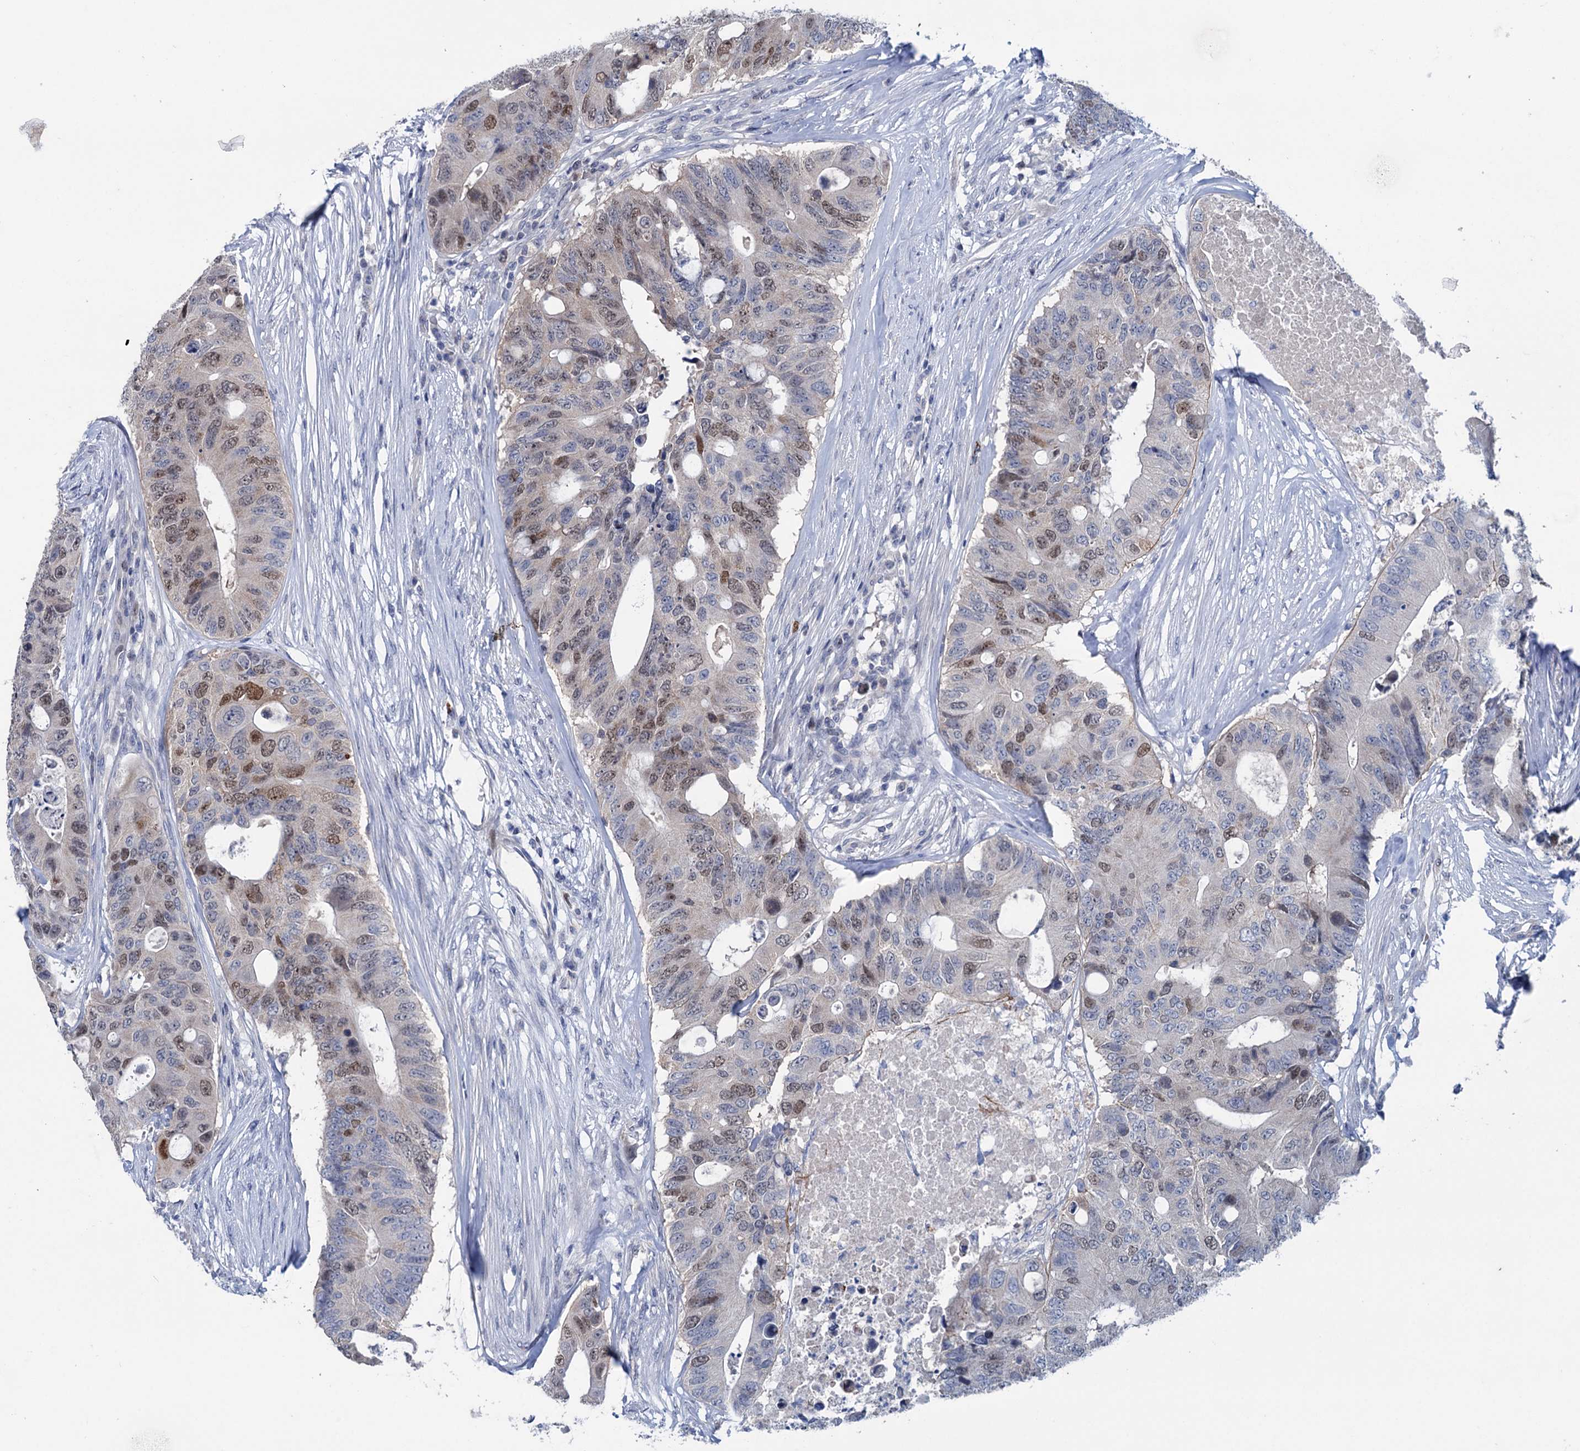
{"staining": {"intensity": "moderate", "quantity": "25%-75%", "location": "nuclear"}, "tissue": "colorectal cancer", "cell_type": "Tumor cells", "image_type": "cancer", "snomed": [{"axis": "morphology", "description": "Adenocarcinoma, NOS"}, {"axis": "topography", "description": "Colon"}], "caption": "IHC of human colorectal adenocarcinoma reveals medium levels of moderate nuclear expression in approximately 25%-75% of tumor cells. The staining is performed using DAB (3,3'-diaminobenzidine) brown chromogen to label protein expression. The nuclei are counter-stained blue using hematoxylin.", "gene": "FAM111B", "patient": {"sex": "male", "age": 71}}